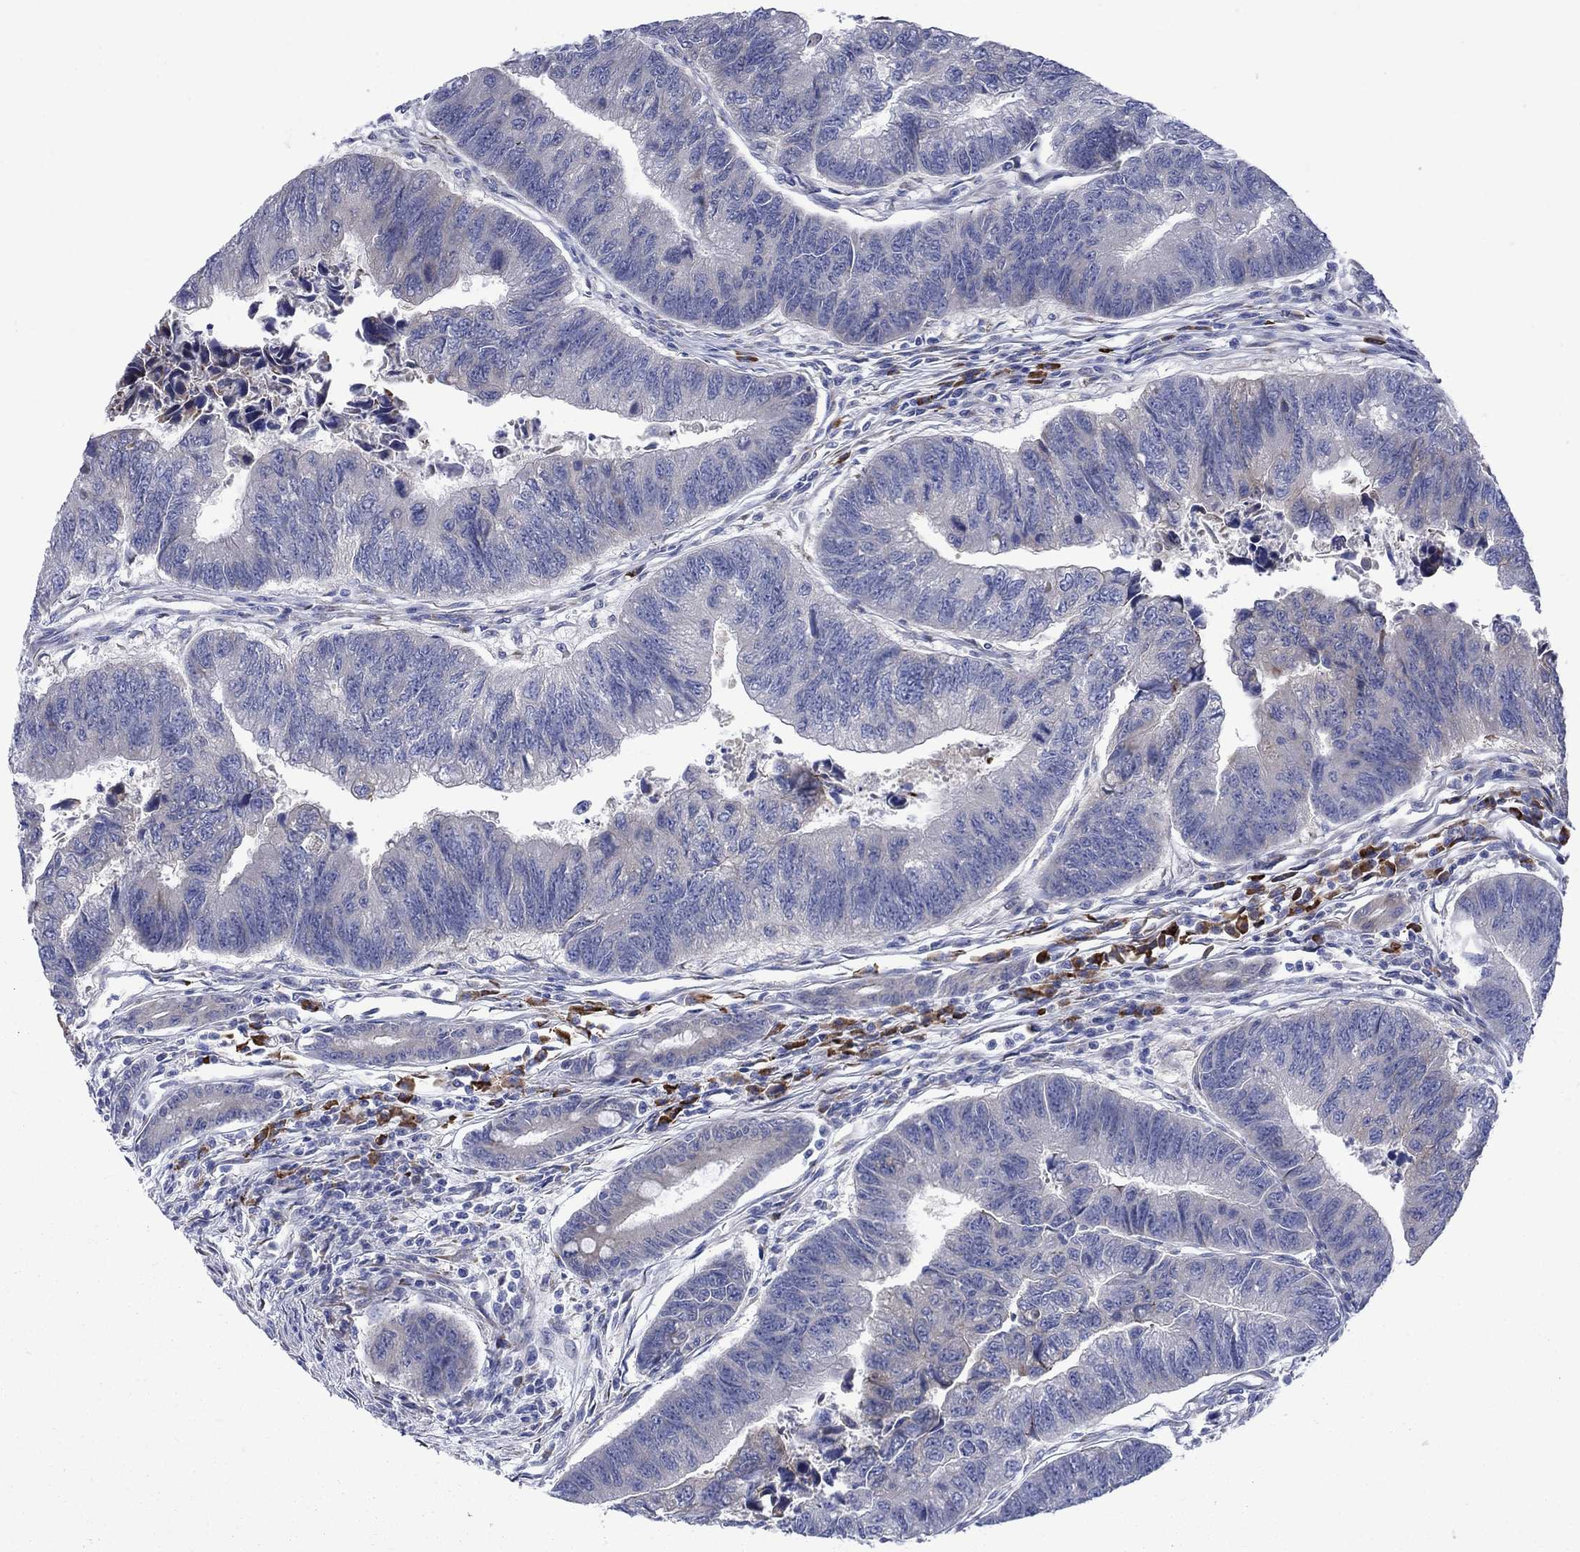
{"staining": {"intensity": "negative", "quantity": "none", "location": "none"}, "tissue": "colorectal cancer", "cell_type": "Tumor cells", "image_type": "cancer", "snomed": [{"axis": "morphology", "description": "Adenocarcinoma, NOS"}, {"axis": "topography", "description": "Colon"}], "caption": "An immunohistochemistry (IHC) micrograph of colorectal cancer (adenocarcinoma) is shown. There is no staining in tumor cells of colorectal cancer (adenocarcinoma). The staining is performed using DAB brown chromogen with nuclei counter-stained in using hematoxylin.", "gene": "ASNS", "patient": {"sex": "female", "age": 65}}